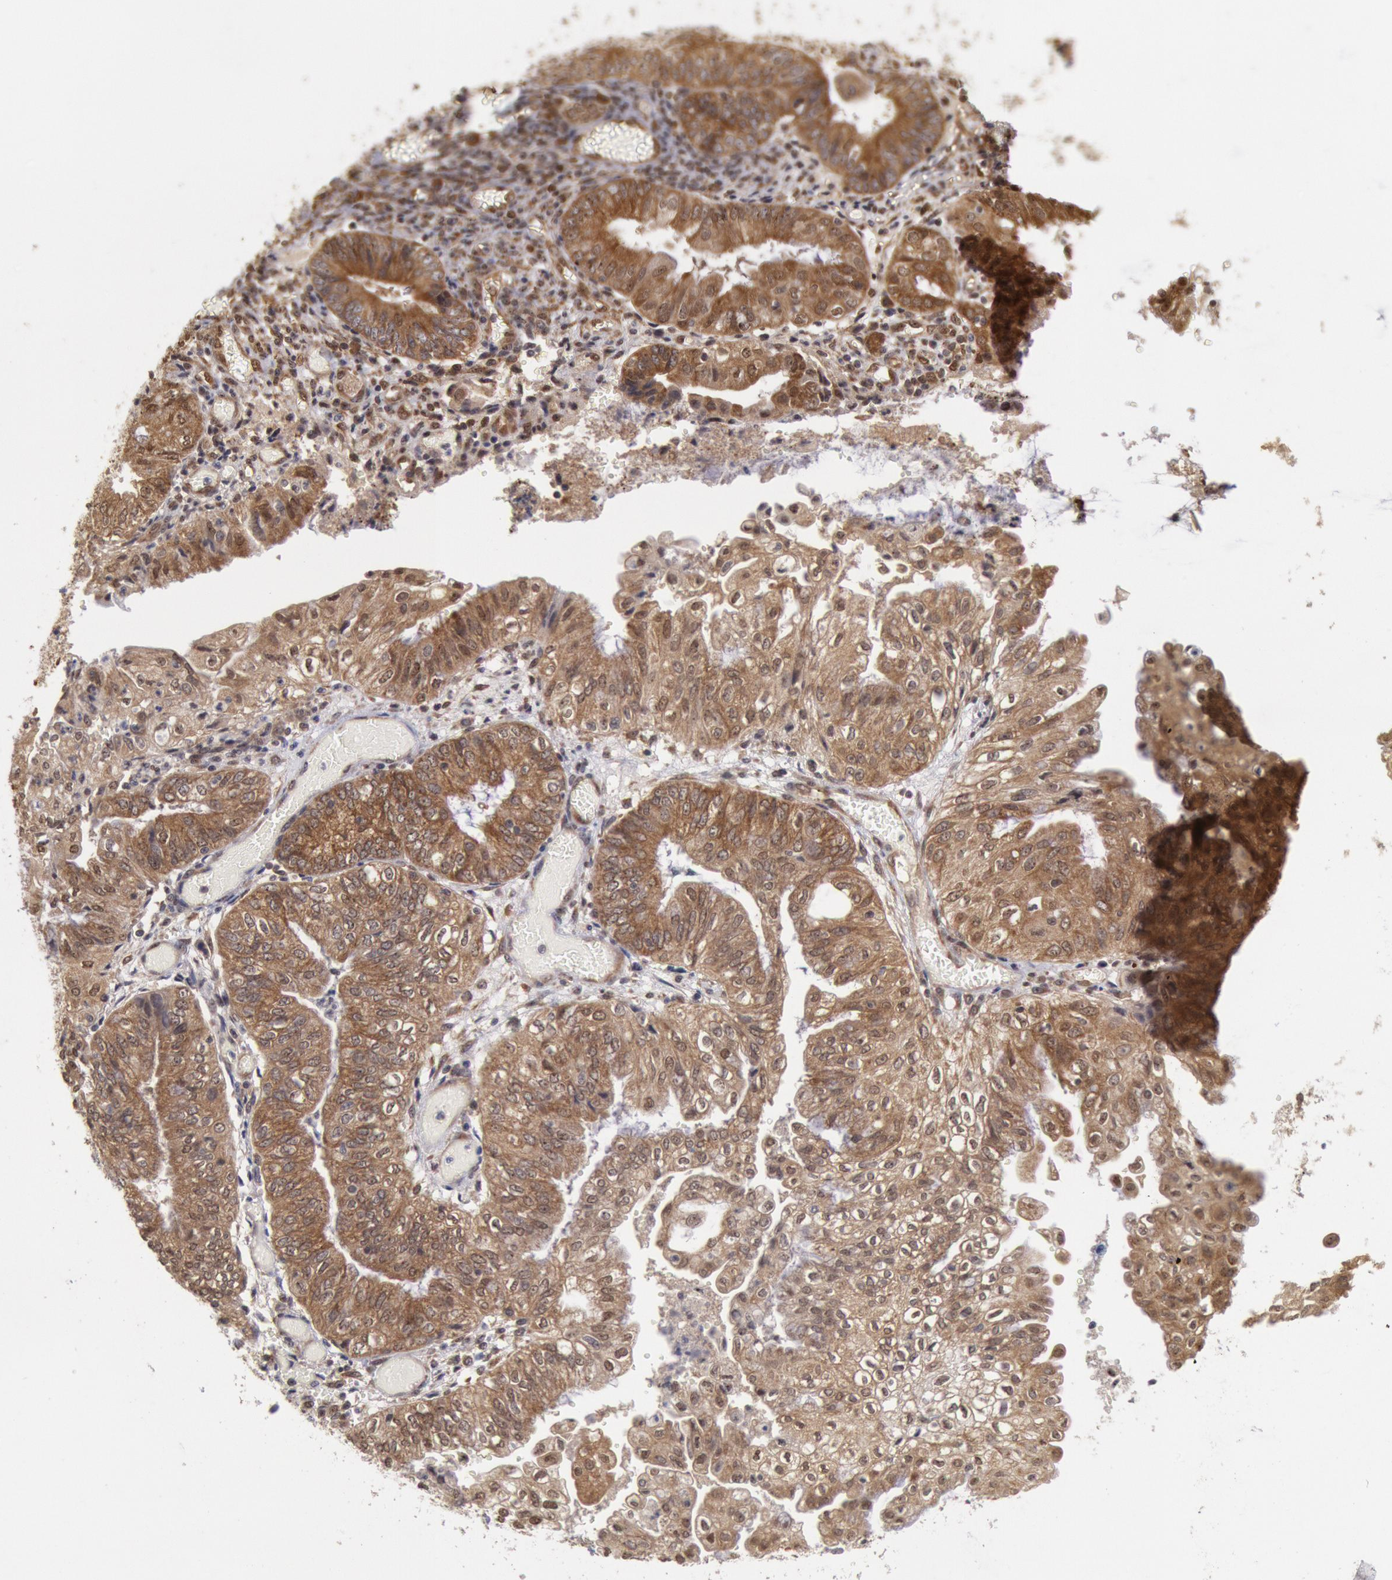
{"staining": {"intensity": "moderate", "quantity": ">75%", "location": "cytoplasmic/membranous"}, "tissue": "endometrial cancer", "cell_type": "Tumor cells", "image_type": "cancer", "snomed": [{"axis": "morphology", "description": "Adenocarcinoma, NOS"}, {"axis": "topography", "description": "Endometrium"}], "caption": "Protein expression analysis of human endometrial cancer (adenocarcinoma) reveals moderate cytoplasmic/membranous positivity in approximately >75% of tumor cells.", "gene": "STX17", "patient": {"sex": "female", "age": 55}}